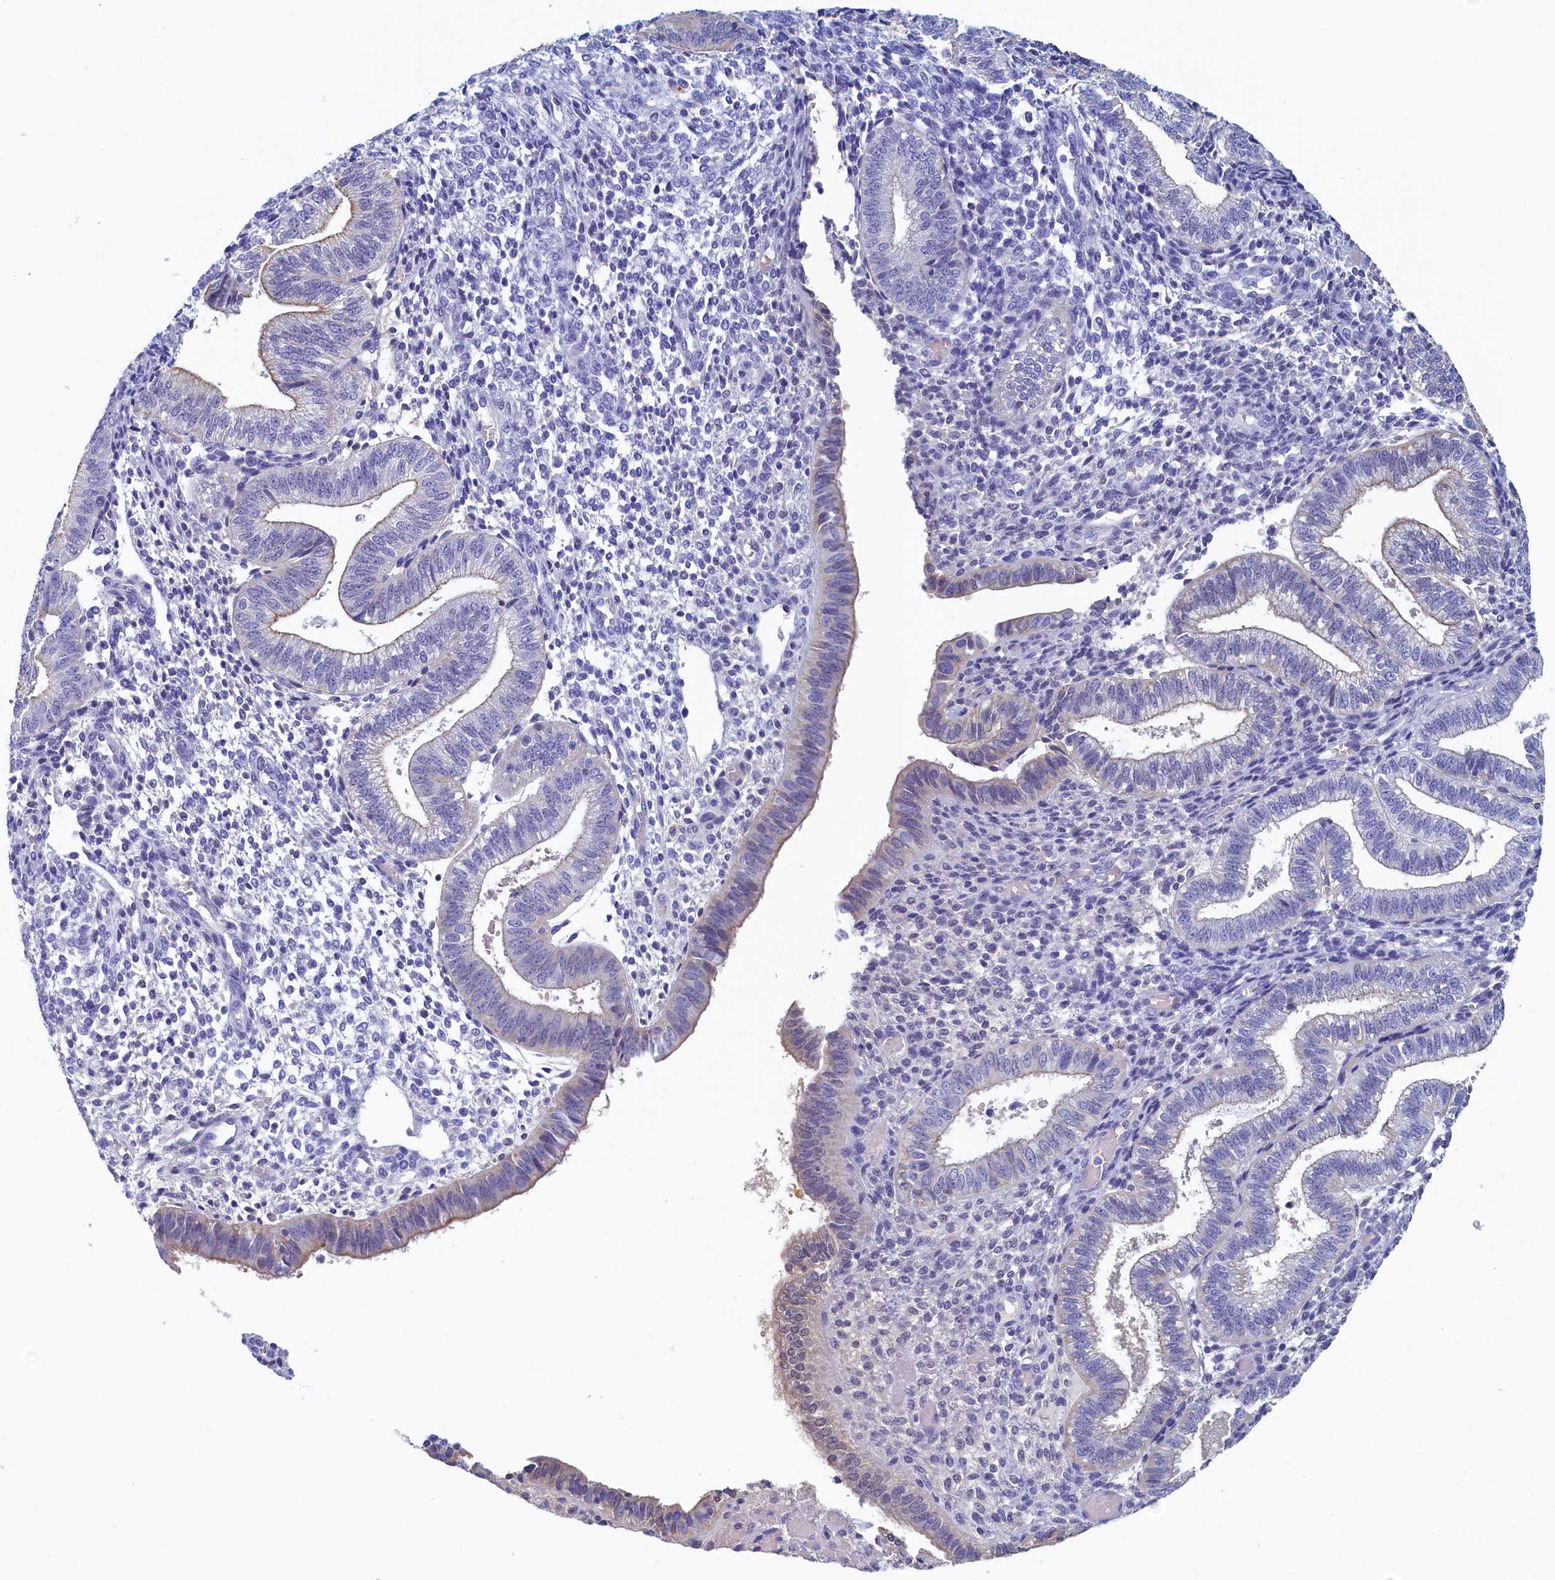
{"staining": {"intensity": "negative", "quantity": "none", "location": "none"}, "tissue": "endometrium", "cell_type": "Cells in endometrial stroma", "image_type": "normal", "snomed": [{"axis": "morphology", "description": "Normal tissue, NOS"}, {"axis": "topography", "description": "Endometrium"}], "caption": "A high-resolution image shows immunohistochemistry staining of normal endometrium, which shows no significant positivity in cells in endometrial stroma.", "gene": "GUCA1C", "patient": {"sex": "female", "age": 34}}